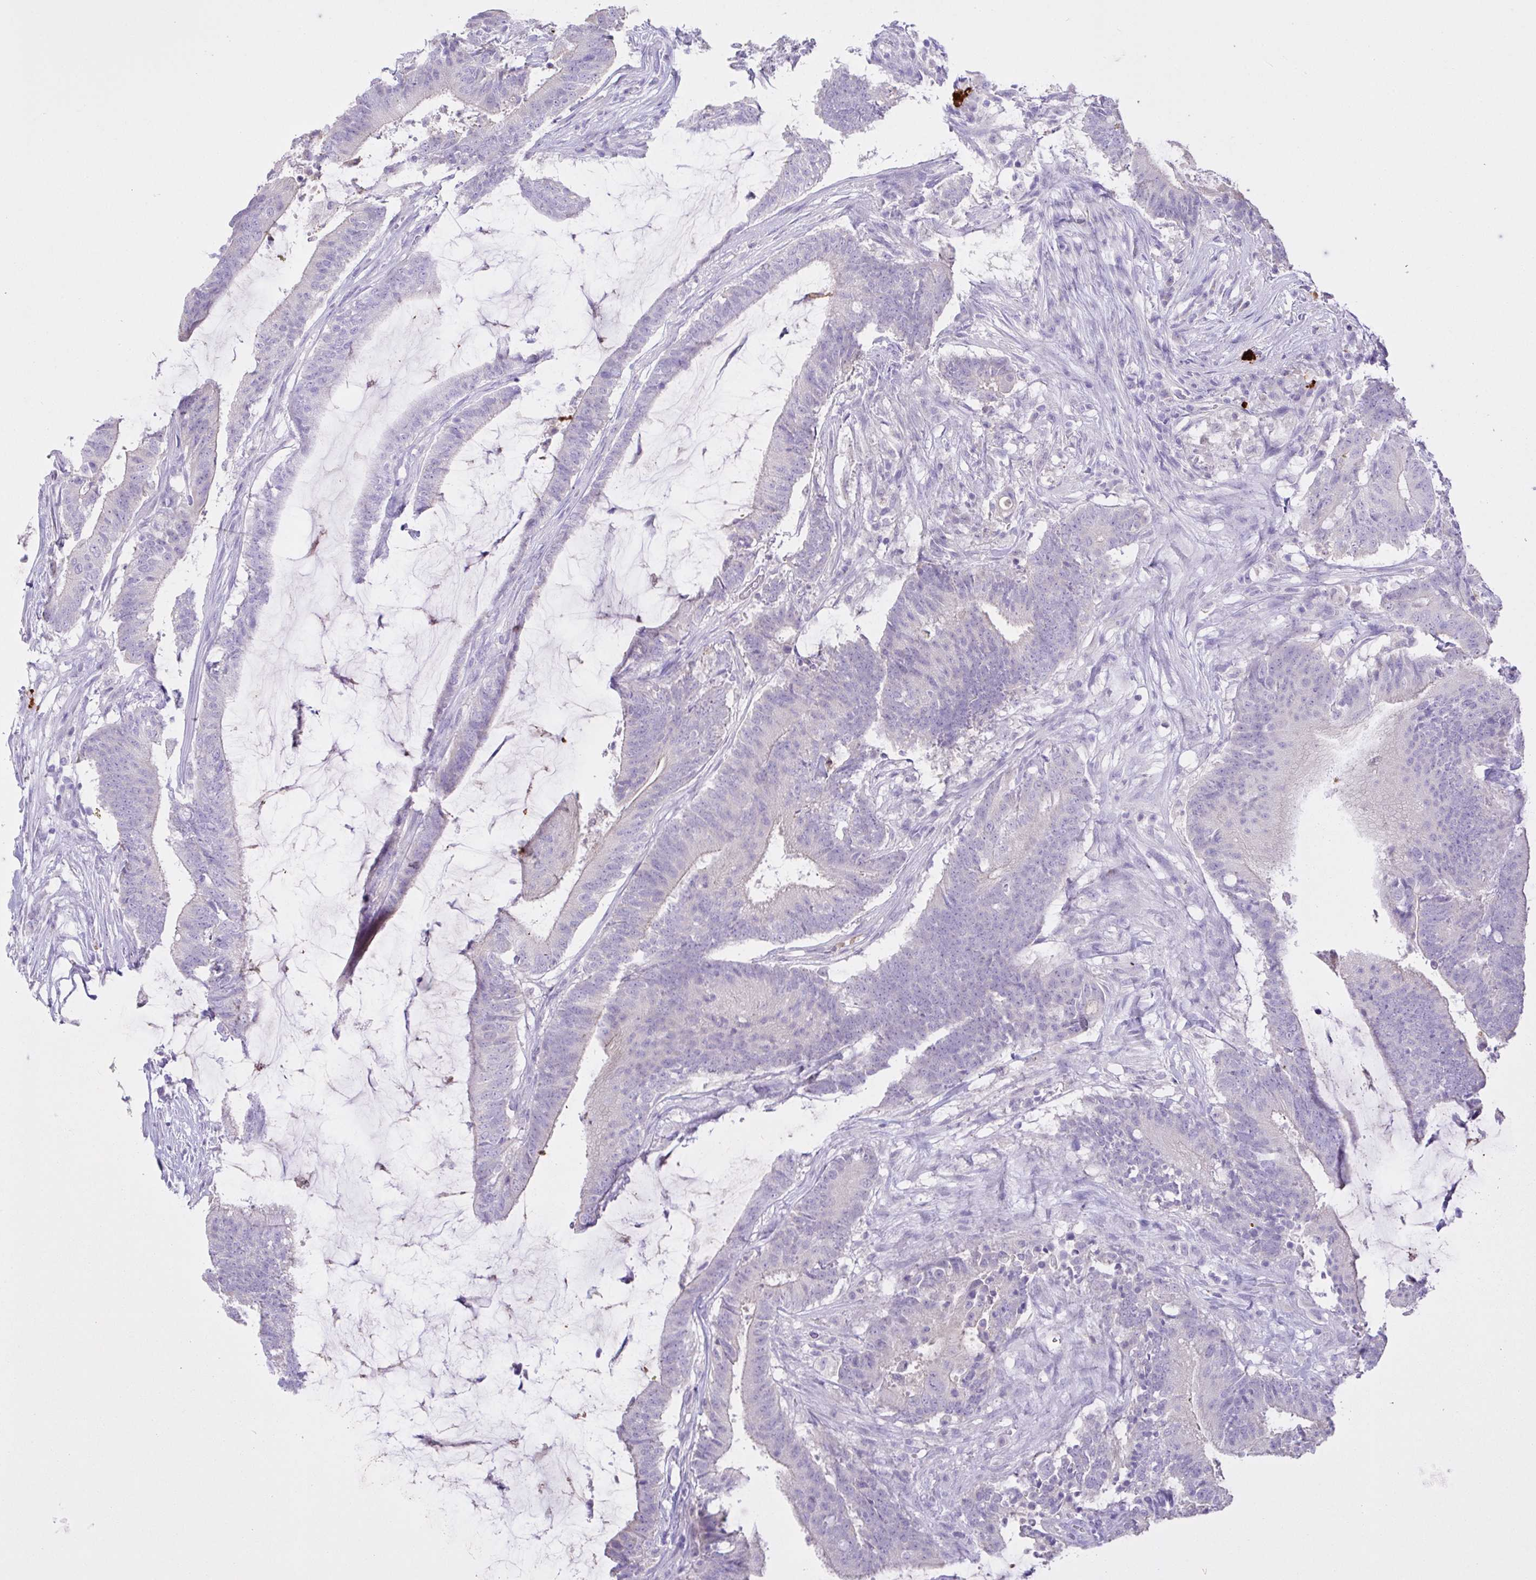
{"staining": {"intensity": "negative", "quantity": "none", "location": "none"}, "tissue": "colorectal cancer", "cell_type": "Tumor cells", "image_type": "cancer", "snomed": [{"axis": "morphology", "description": "Adenocarcinoma, NOS"}, {"axis": "topography", "description": "Colon"}], "caption": "Tumor cells are negative for protein expression in human colorectal cancer (adenocarcinoma). (Stains: DAB (3,3'-diaminobenzidine) immunohistochemistry with hematoxylin counter stain, Microscopy: brightfield microscopy at high magnification).", "gene": "CST11", "patient": {"sex": "female", "age": 43}}